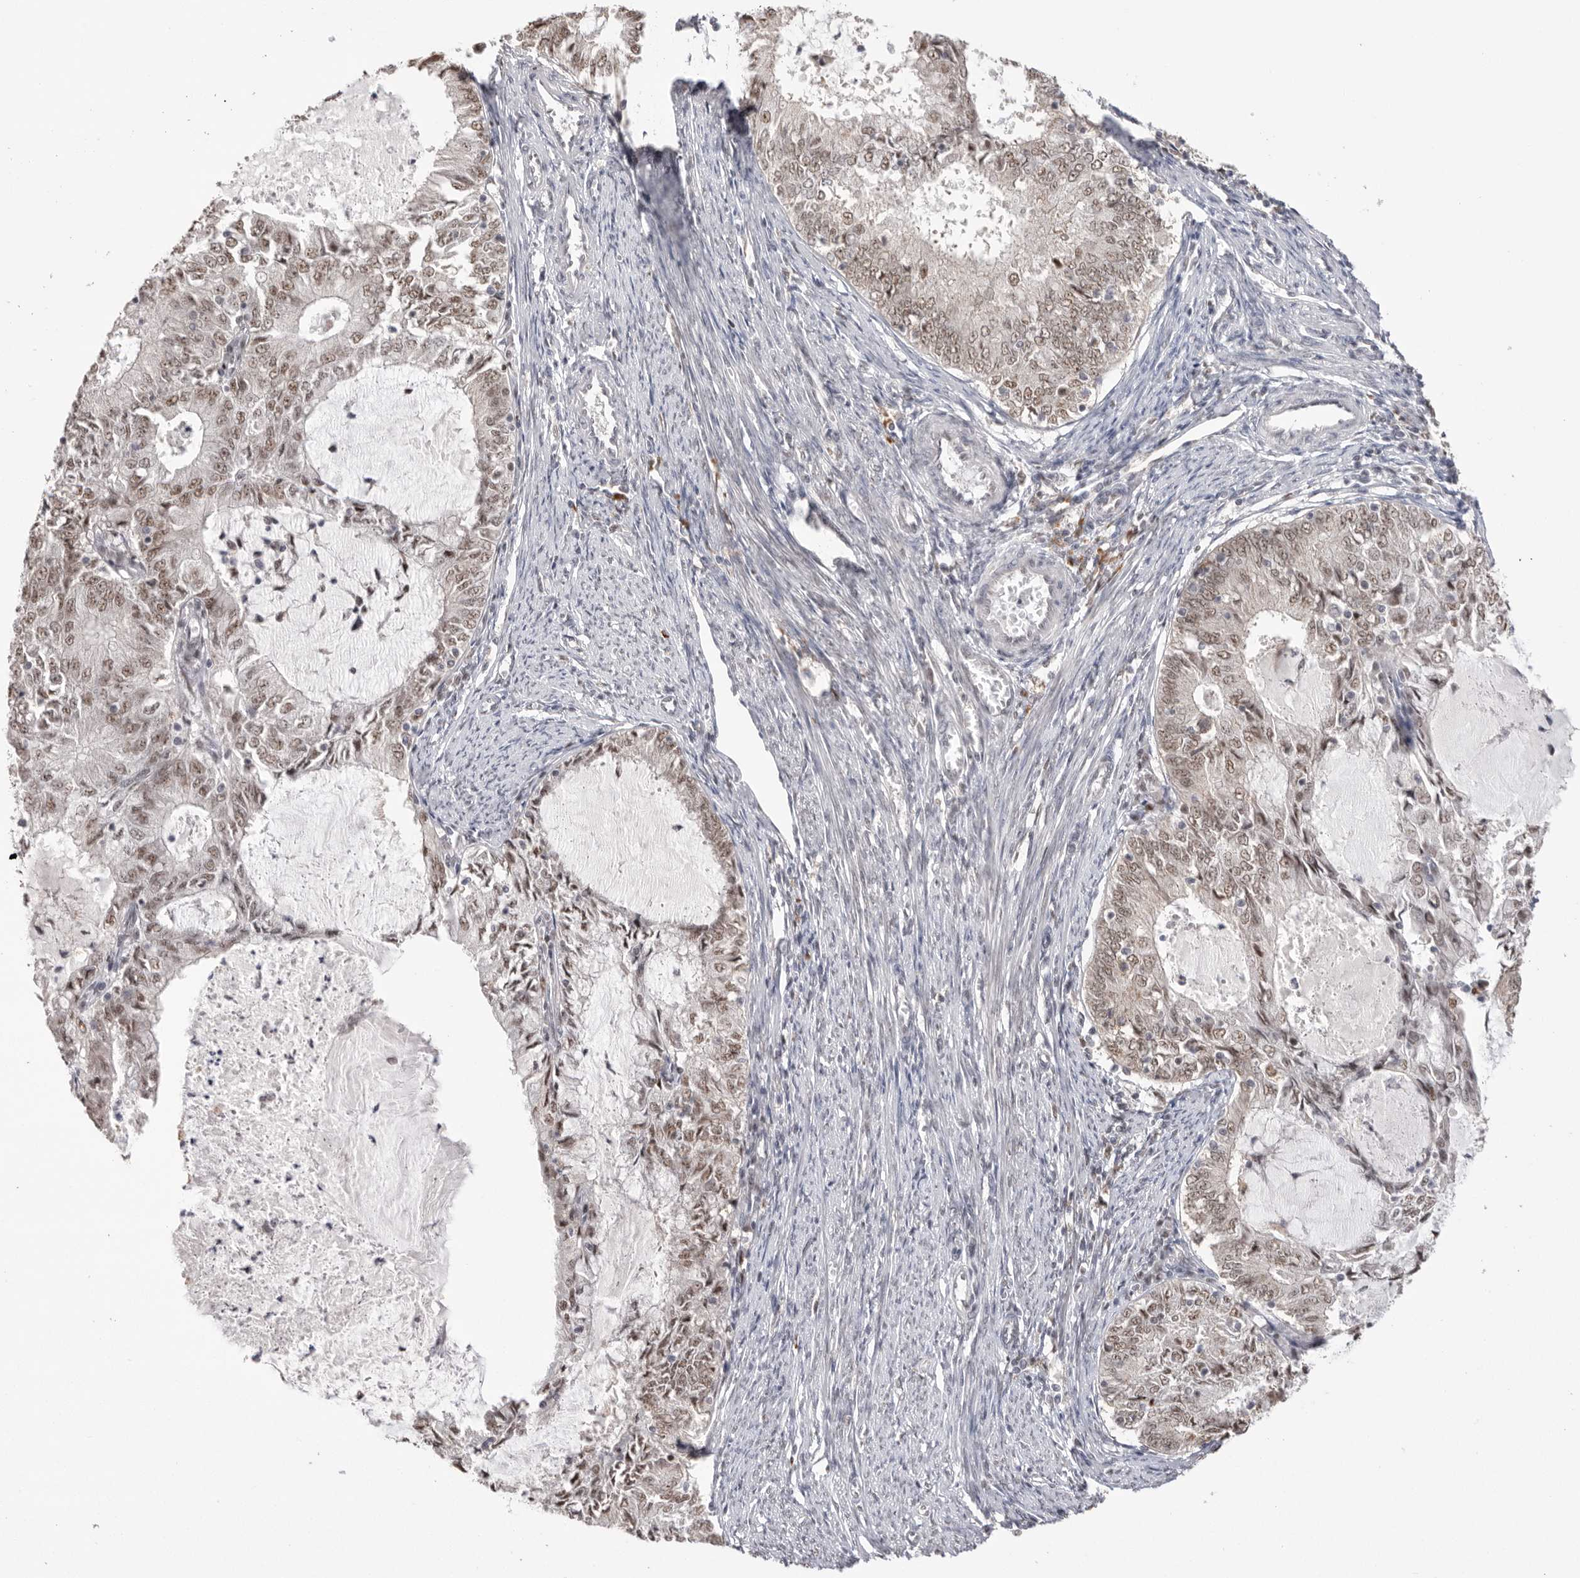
{"staining": {"intensity": "moderate", "quantity": "25%-75%", "location": "nuclear"}, "tissue": "endometrial cancer", "cell_type": "Tumor cells", "image_type": "cancer", "snomed": [{"axis": "morphology", "description": "Adenocarcinoma, NOS"}, {"axis": "topography", "description": "Endometrium"}], "caption": "This is an image of IHC staining of endometrial adenocarcinoma, which shows moderate staining in the nuclear of tumor cells.", "gene": "BCLAF3", "patient": {"sex": "female", "age": 57}}